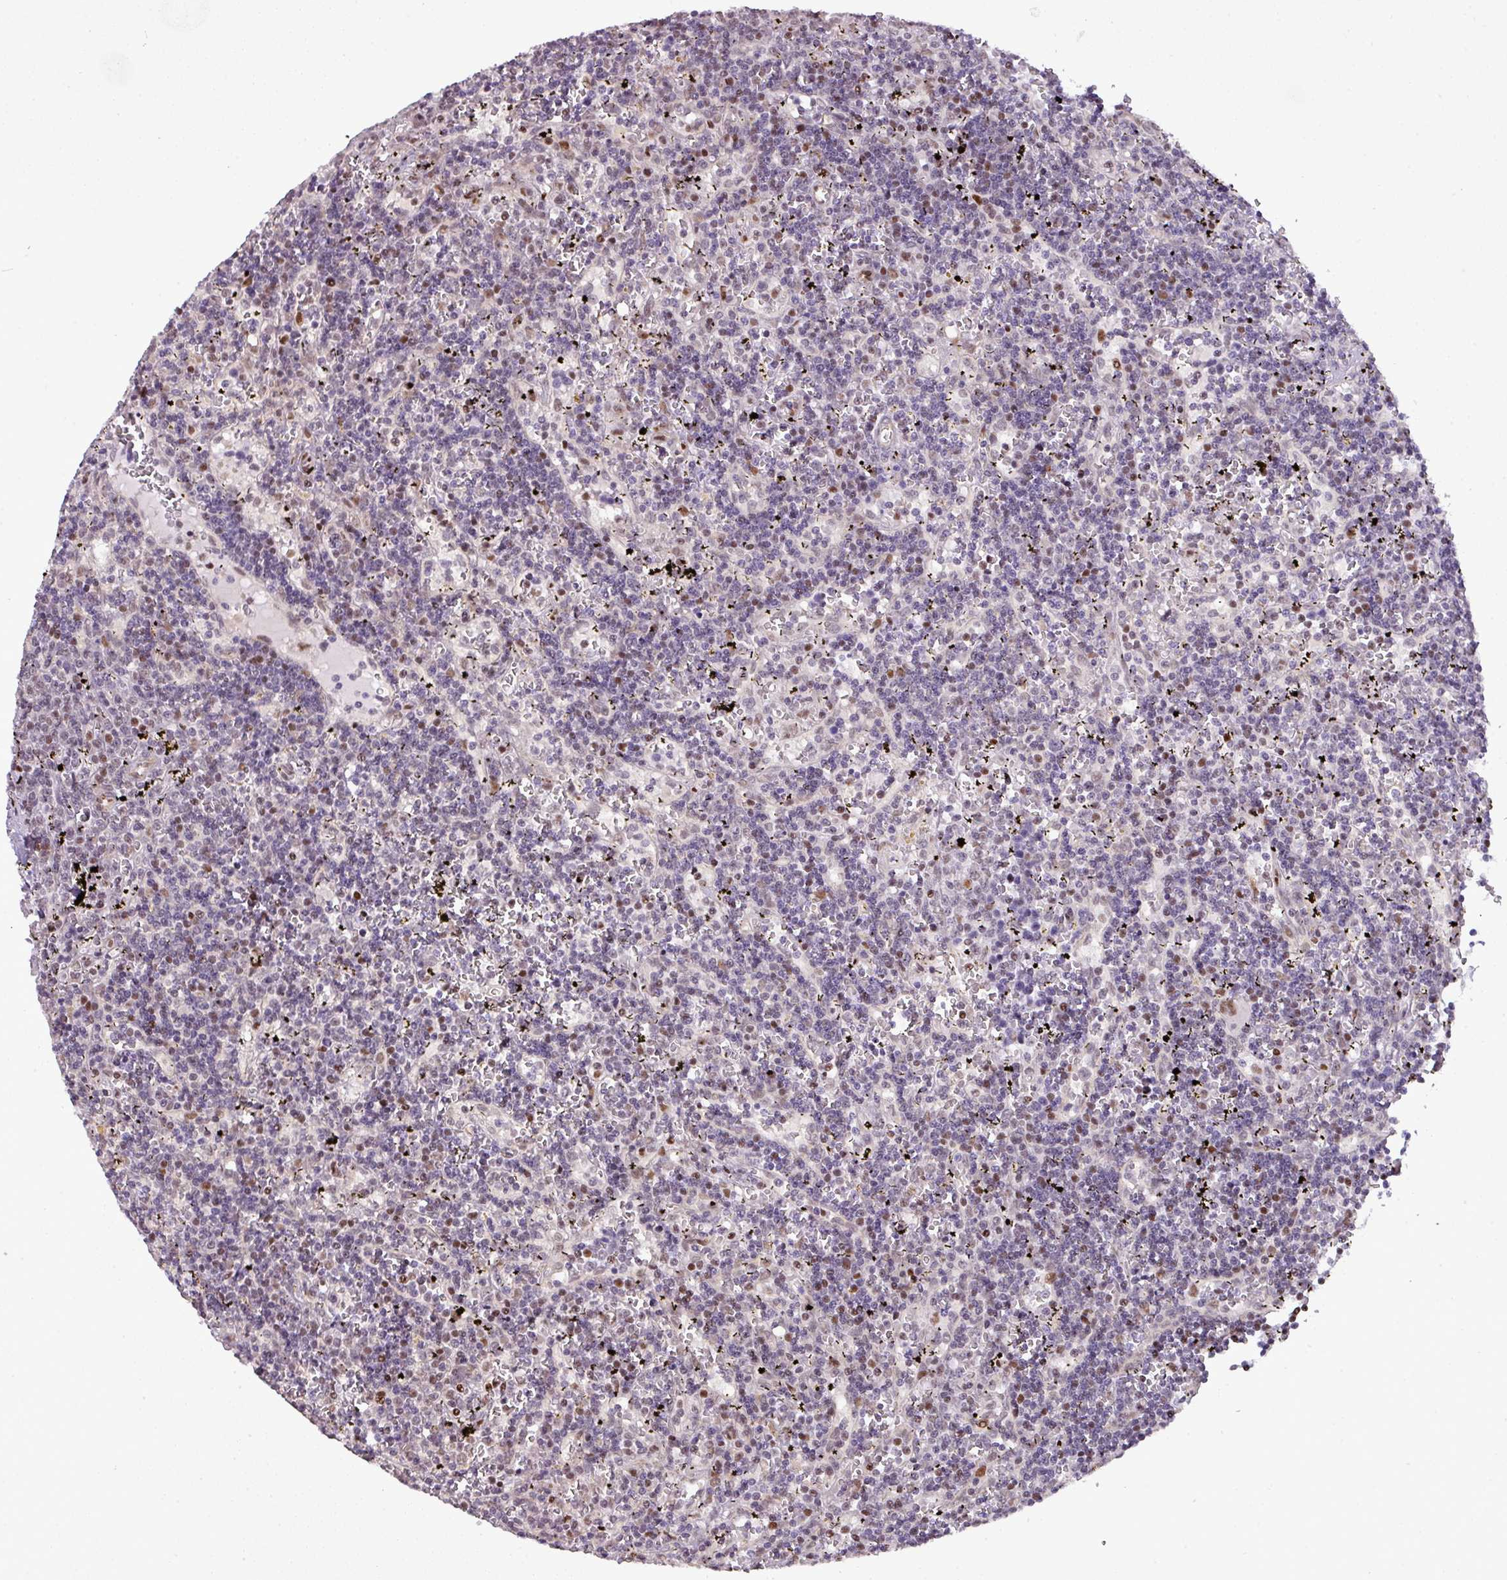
{"staining": {"intensity": "negative", "quantity": "none", "location": "none"}, "tissue": "lymphoma", "cell_type": "Tumor cells", "image_type": "cancer", "snomed": [{"axis": "morphology", "description": "Malignant lymphoma, non-Hodgkin's type, Low grade"}, {"axis": "topography", "description": "Spleen"}], "caption": "The immunohistochemistry micrograph has no significant staining in tumor cells of malignant lymphoma, non-Hodgkin's type (low-grade) tissue.", "gene": "MYSM1", "patient": {"sex": "male", "age": 60}}